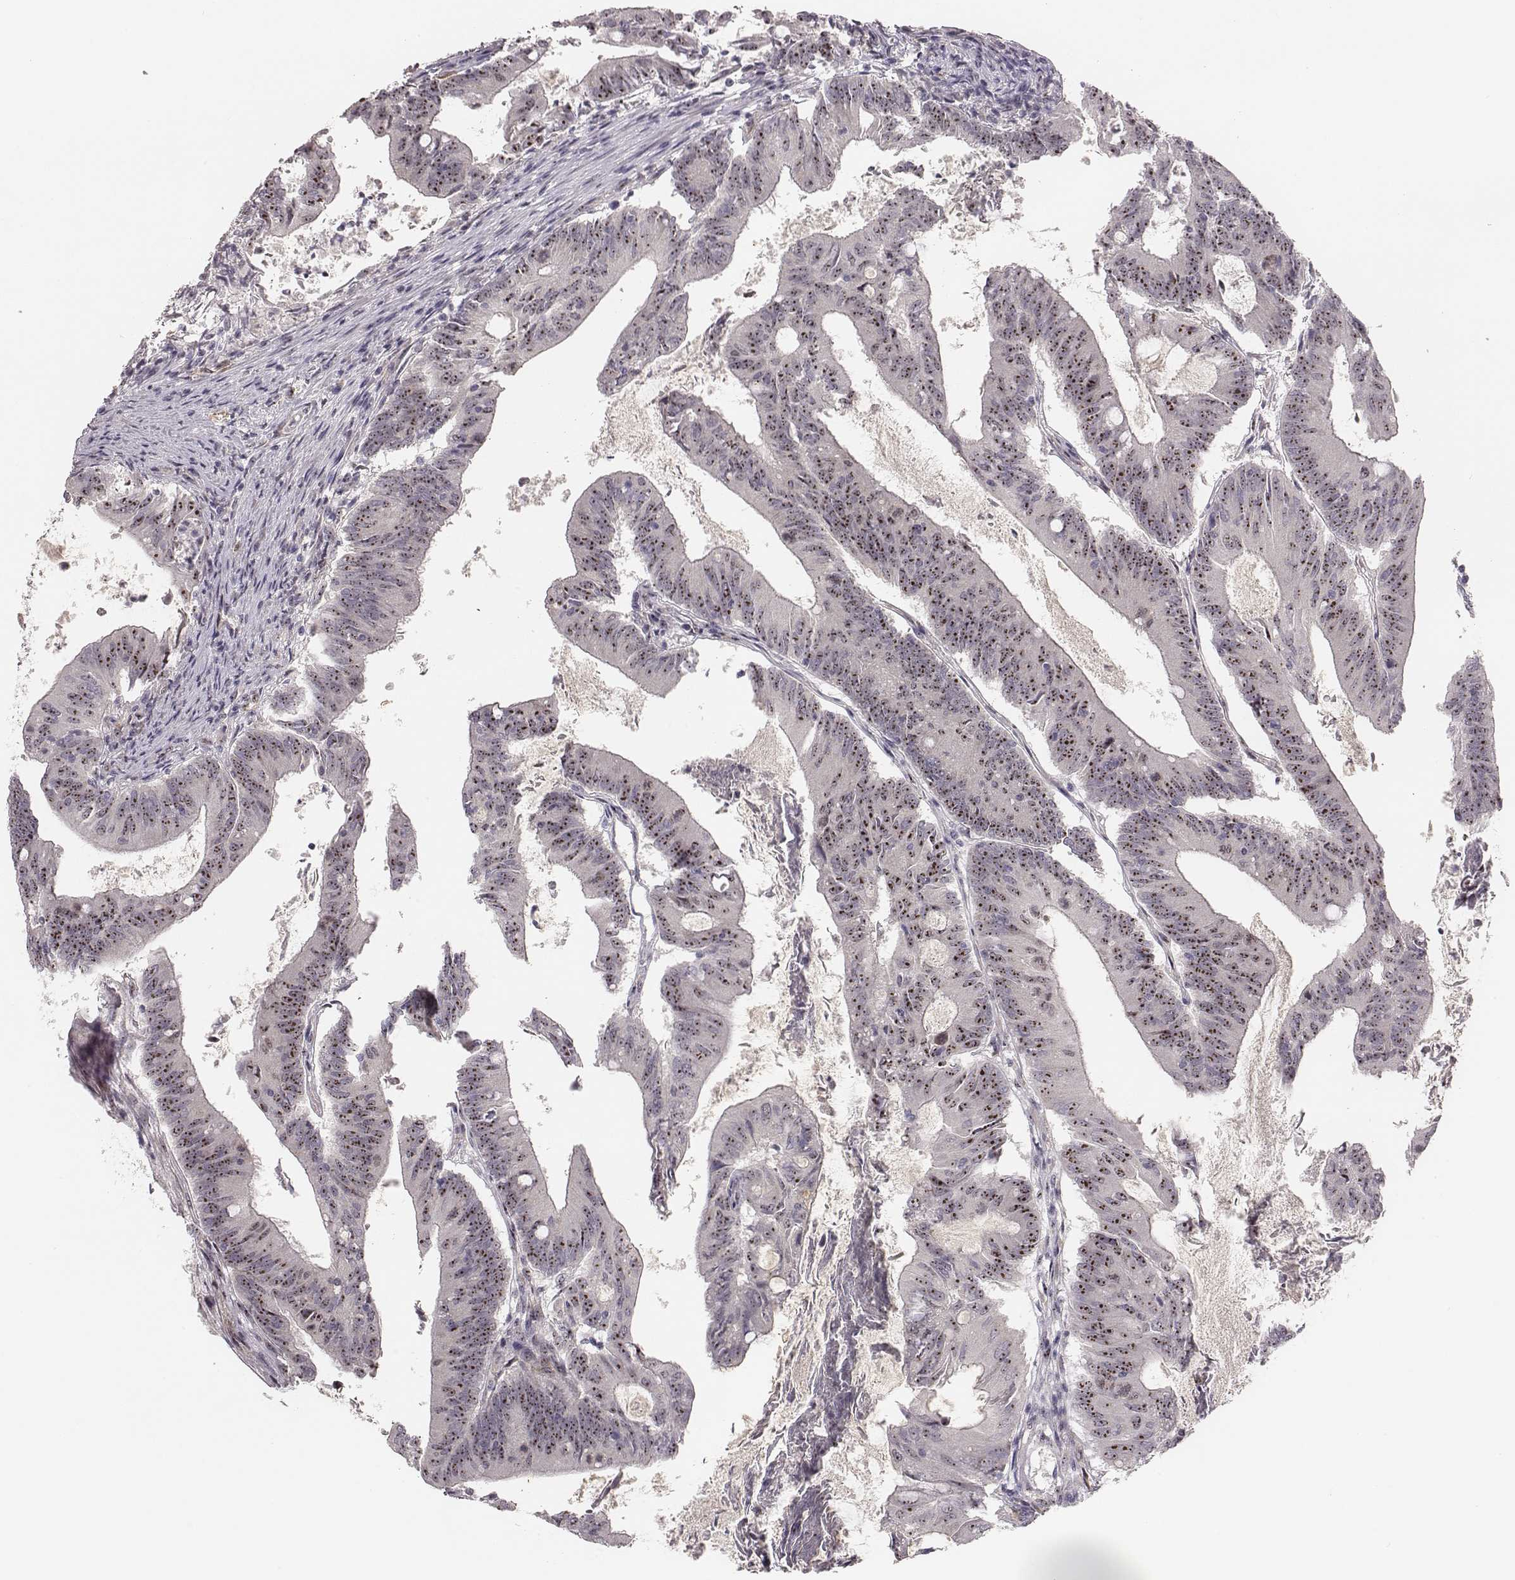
{"staining": {"intensity": "strong", "quantity": ">75%", "location": "nuclear"}, "tissue": "colorectal cancer", "cell_type": "Tumor cells", "image_type": "cancer", "snomed": [{"axis": "morphology", "description": "Adenocarcinoma, NOS"}, {"axis": "topography", "description": "Colon"}], "caption": "This photomicrograph exhibits colorectal cancer (adenocarcinoma) stained with IHC to label a protein in brown. The nuclear of tumor cells show strong positivity for the protein. Nuclei are counter-stained blue.", "gene": "NIFK", "patient": {"sex": "female", "age": 70}}